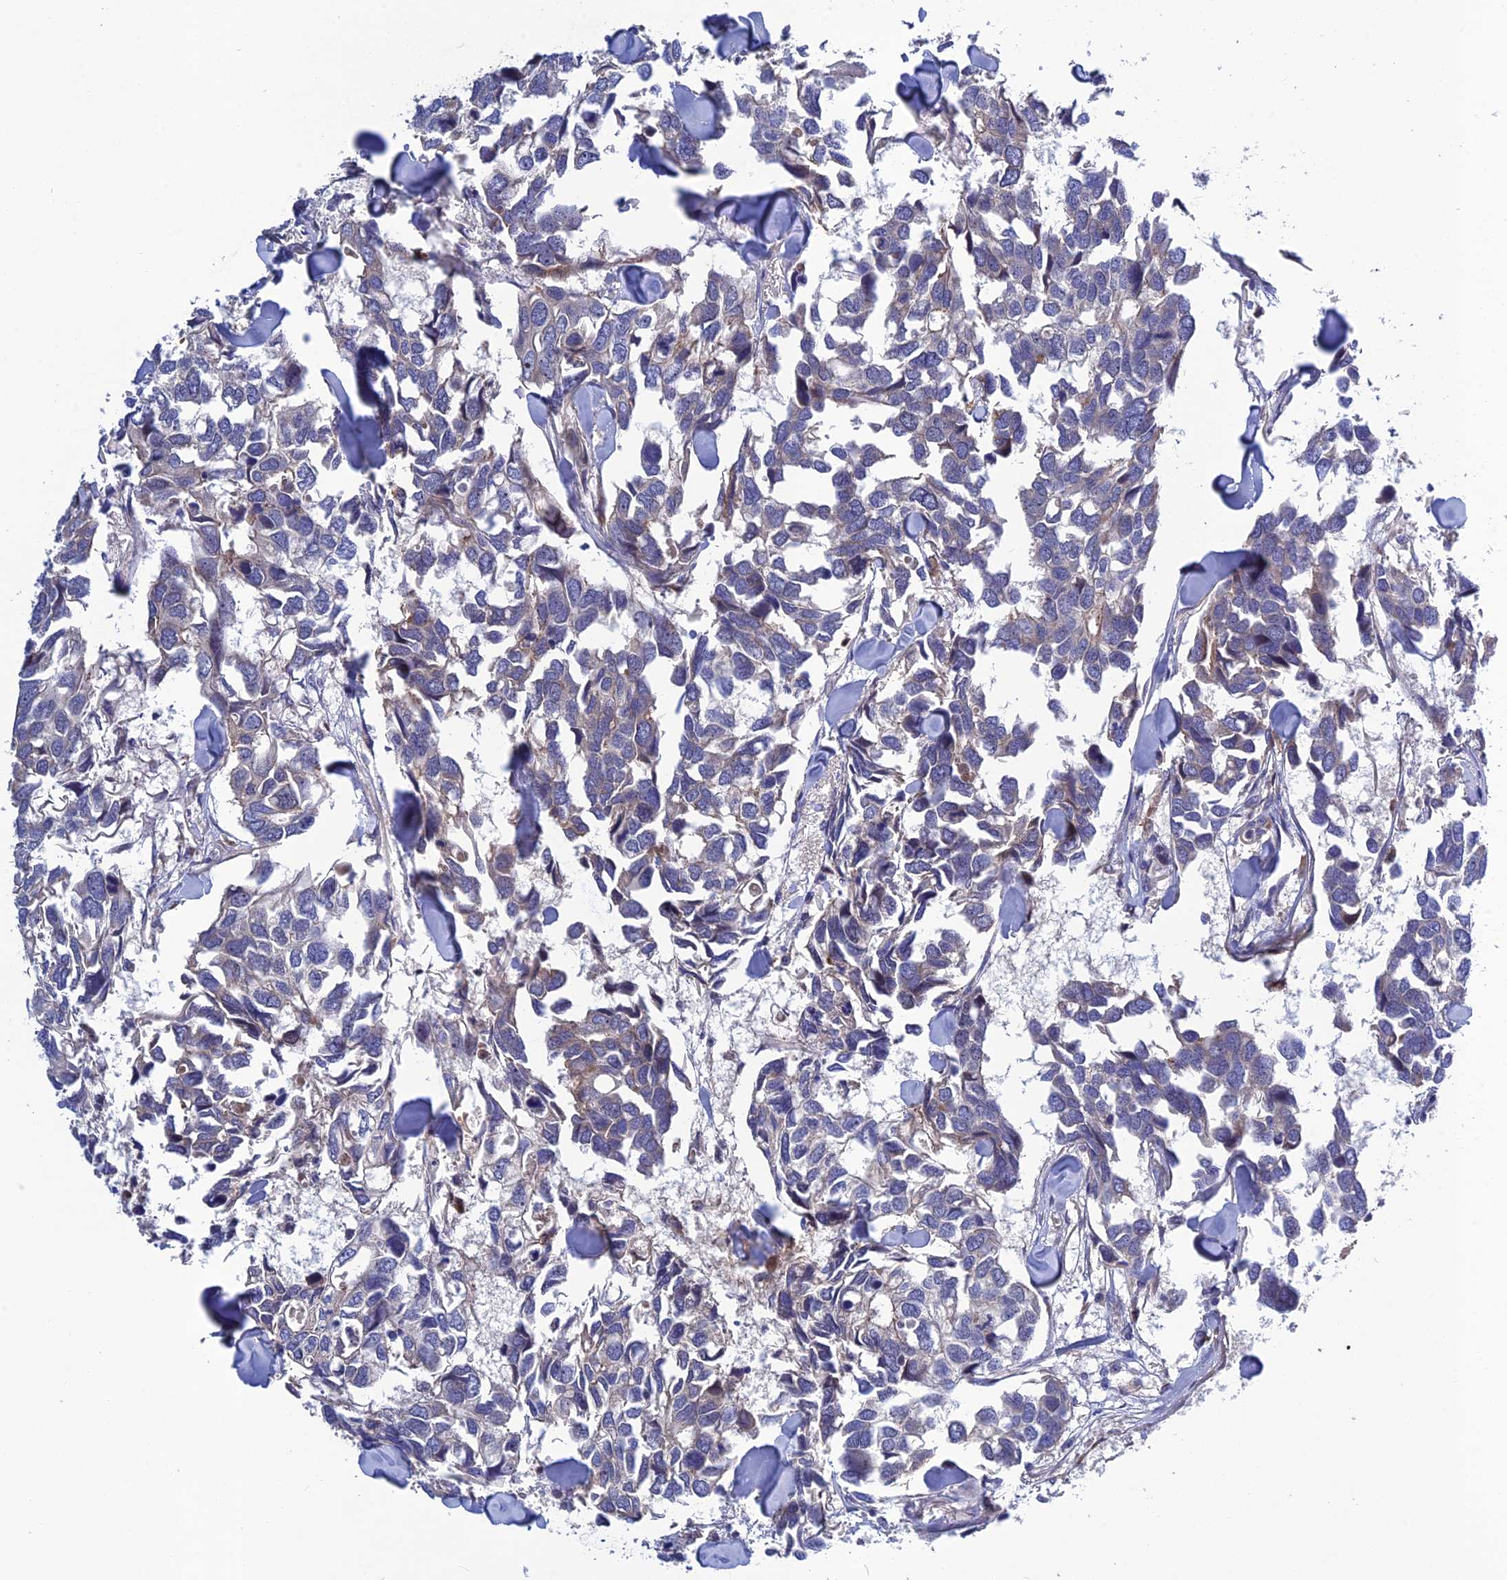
{"staining": {"intensity": "negative", "quantity": "none", "location": "none"}, "tissue": "breast cancer", "cell_type": "Tumor cells", "image_type": "cancer", "snomed": [{"axis": "morphology", "description": "Duct carcinoma"}, {"axis": "topography", "description": "Breast"}], "caption": "This is a photomicrograph of IHC staining of breast invasive ductal carcinoma, which shows no staining in tumor cells.", "gene": "CRACD", "patient": {"sex": "female", "age": 83}}